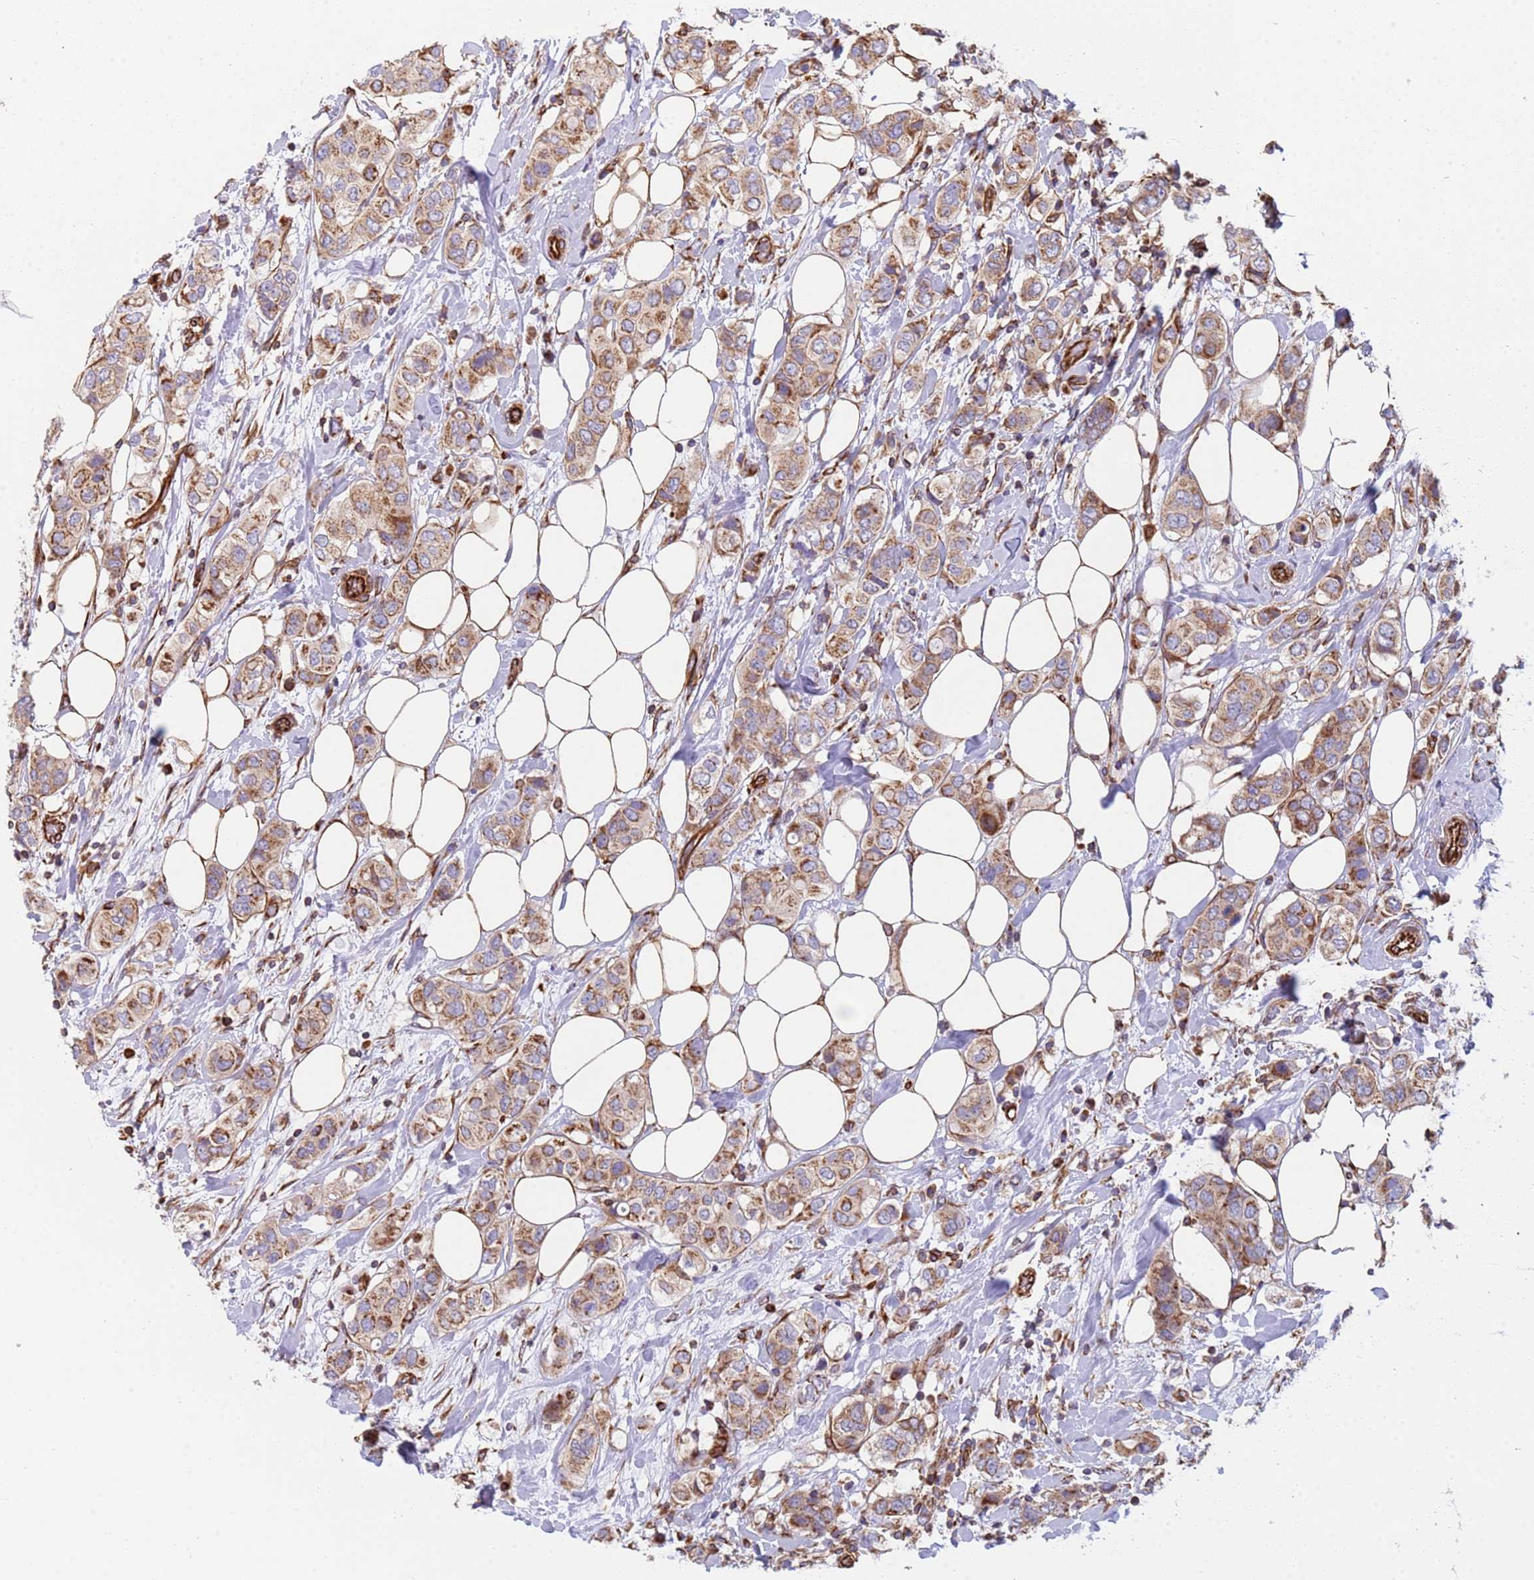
{"staining": {"intensity": "moderate", "quantity": ">75%", "location": "cytoplasmic/membranous"}, "tissue": "breast cancer", "cell_type": "Tumor cells", "image_type": "cancer", "snomed": [{"axis": "morphology", "description": "Lobular carcinoma"}, {"axis": "topography", "description": "Breast"}], "caption": "A photomicrograph of breast cancer (lobular carcinoma) stained for a protein demonstrates moderate cytoplasmic/membranous brown staining in tumor cells.", "gene": "NUDT12", "patient": {"sex": "female", "age": 51}}